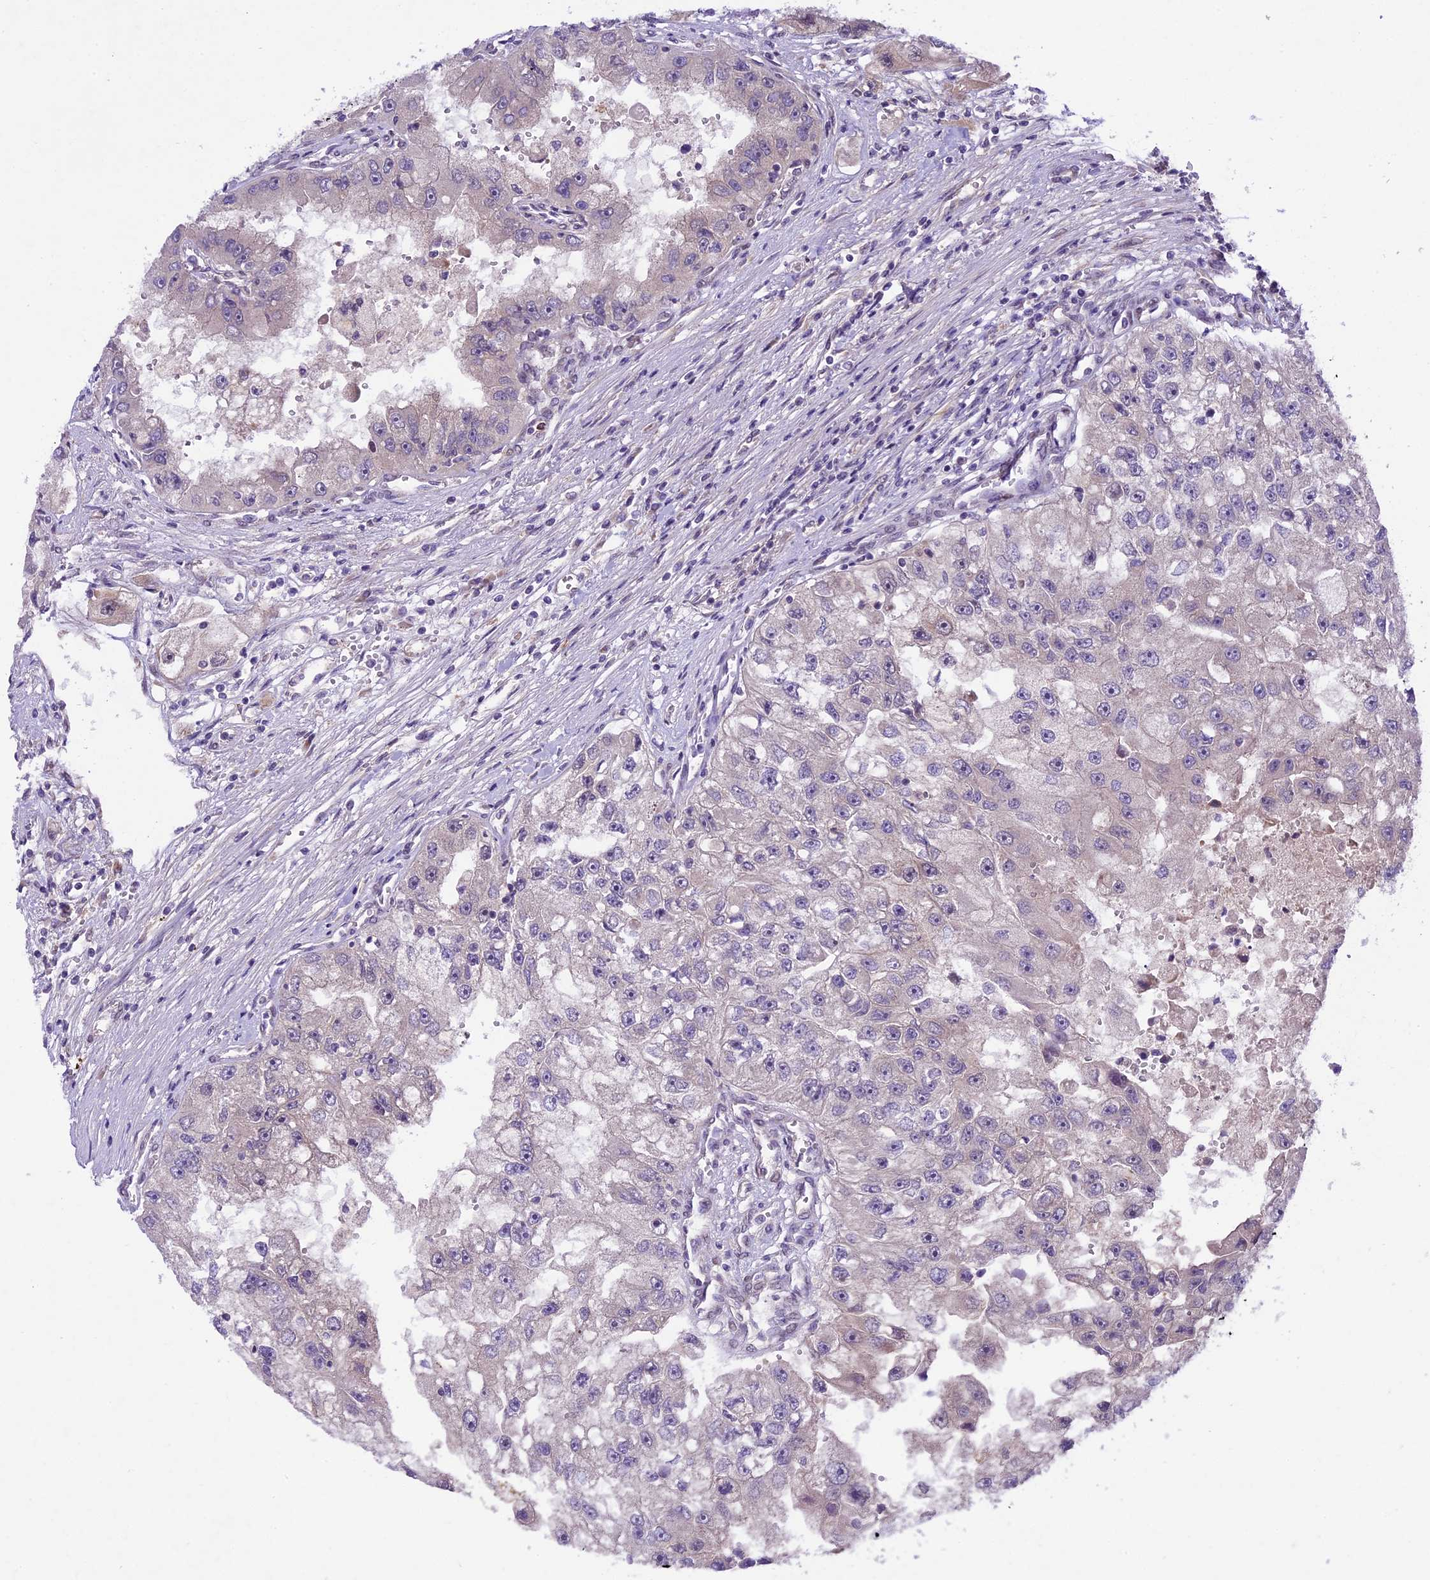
{"staining": {"intensity": "negative", "quantity": "none", "location": "none"}, "tissue": "renal cancer", "cell_type": "Tumor cells", "image_type": "cancer", "snomed": [{"axis": "morphology", "description": "Adenocarcinoma, NOS"}, {"axis": "topography", "description": "Kidney"}], "caption": "The histopathology image displays no significant expression in tumor cells of renal cancer (adenocarcinoma).", "gene": "SPRED1", "patient": {"sex": "male", "age": 63}}